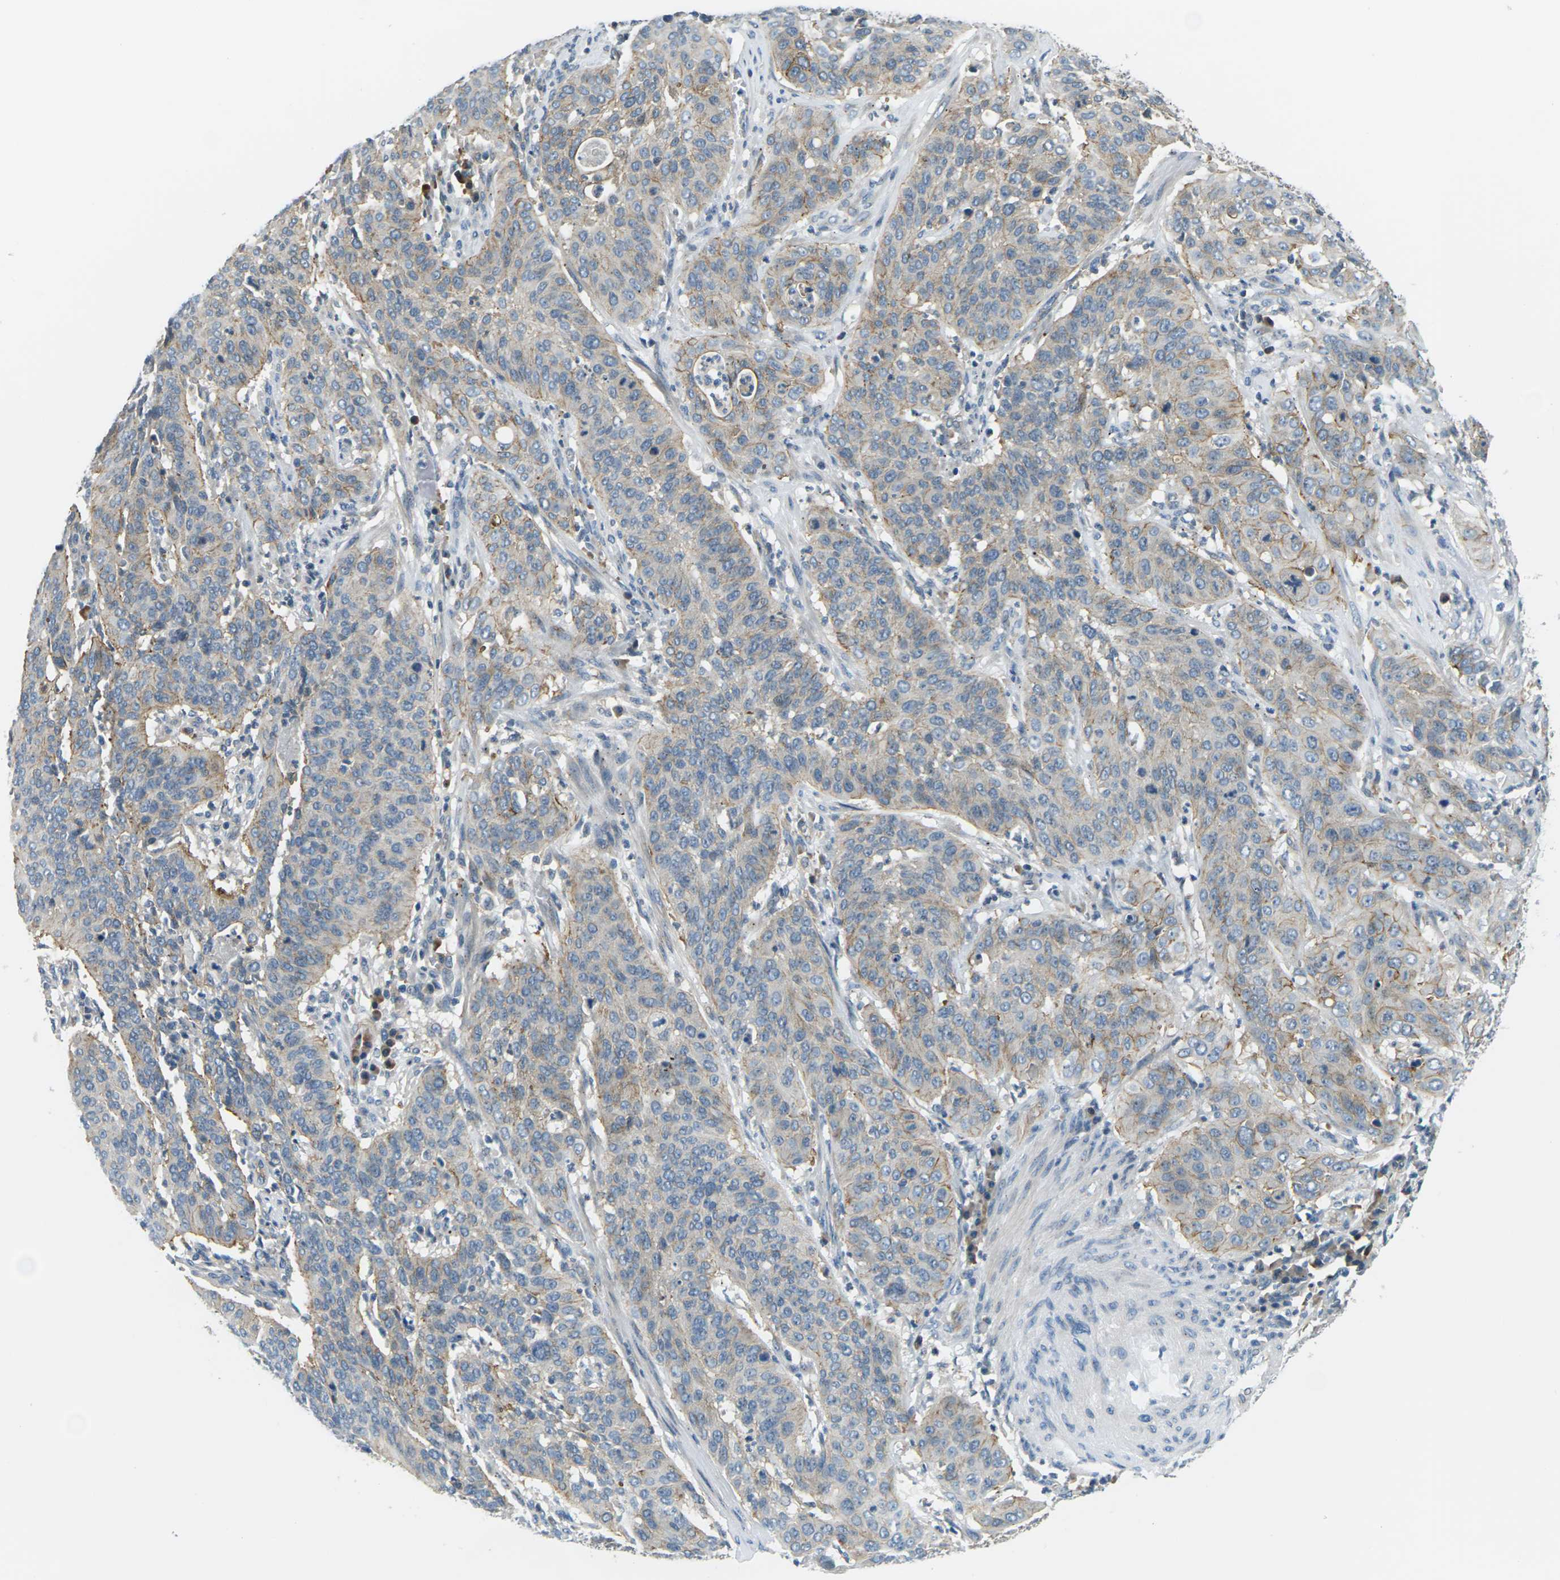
{"staining": {"intensity": "moderate", "quantity": "25%-75%", "location": "cytoplasmic/membranous"}, "tissue": "cervical cancer", "cell_type": "Tumor cells", "image_type": "cancer", "snomed": [{"axis": "morphology", "description": "Normal tissue, NOS"}, {"axis": "morphology", "description": "Squamous cell carcinoma, NOS"}, {"axis": "topography", "description": "Cervix"}], "caption": "IHC histopathology image of human cervical cancer (squamous cell carcinoma) stained for a protein (brown), which reveals medium levels of moderate cytoplasmic/membranous positivity in approximately 25%-75% of tumor cells.", "gene": "SLC13A3", "patient": {"sex": "female", "age": 39}}